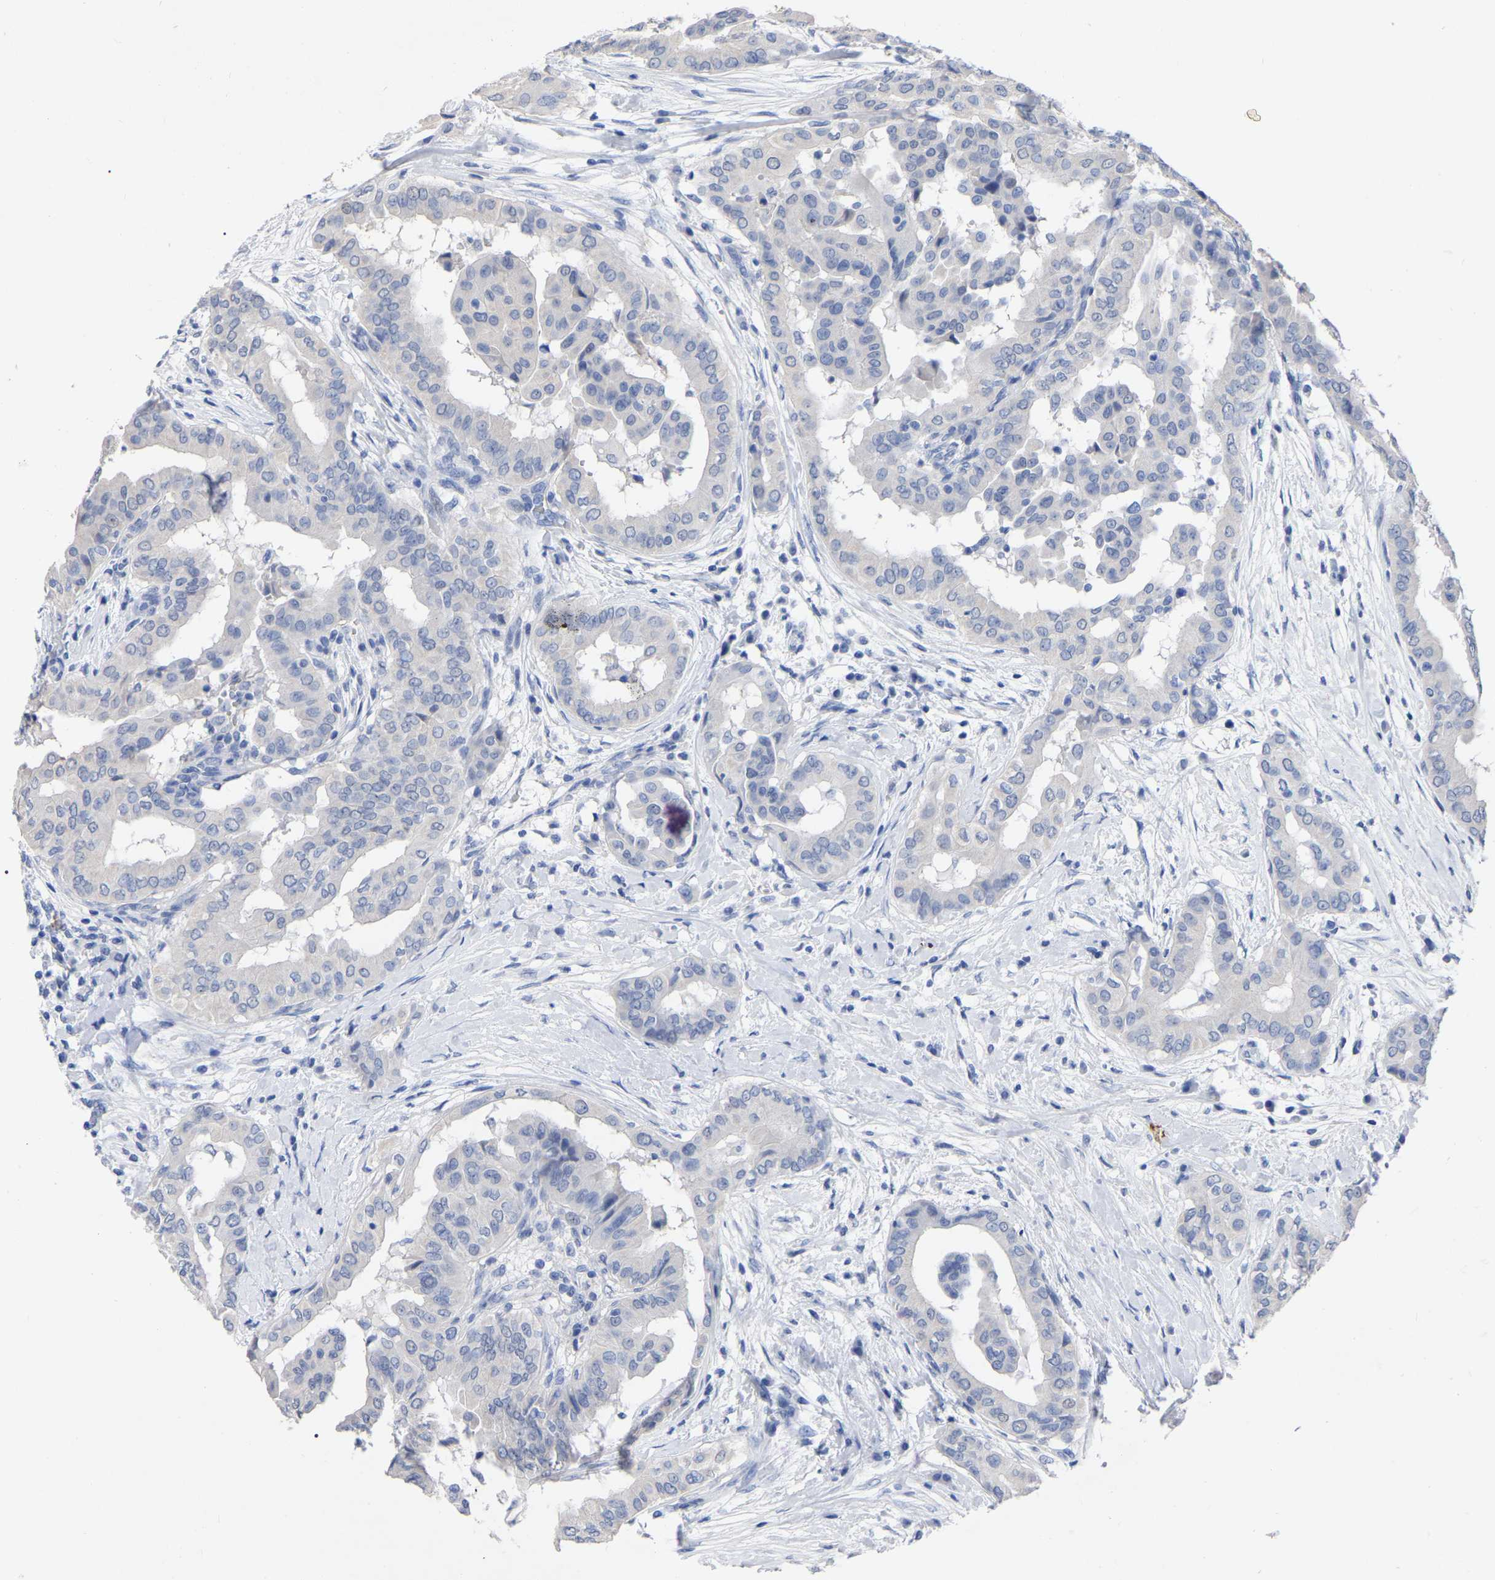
{"staining": {"intensity": "negative", "quantity": "none", "location": "none"}, "tissue": "thyroid cancer", "cell_type": "Tumor cells", "image_type": "cancer", "snomed": [{"axis": "morphology", "description": "Papillary adenocarcinoma, NOS"}, {"axis": "topography", "description": "Thyroid gland"}], "caption": "The micrograph shows no staining of tumor cells in papillary adenocarcinoma (thyroid).", "gene": "ANXA13", "patient": {"sex": "male", "age": 33}}